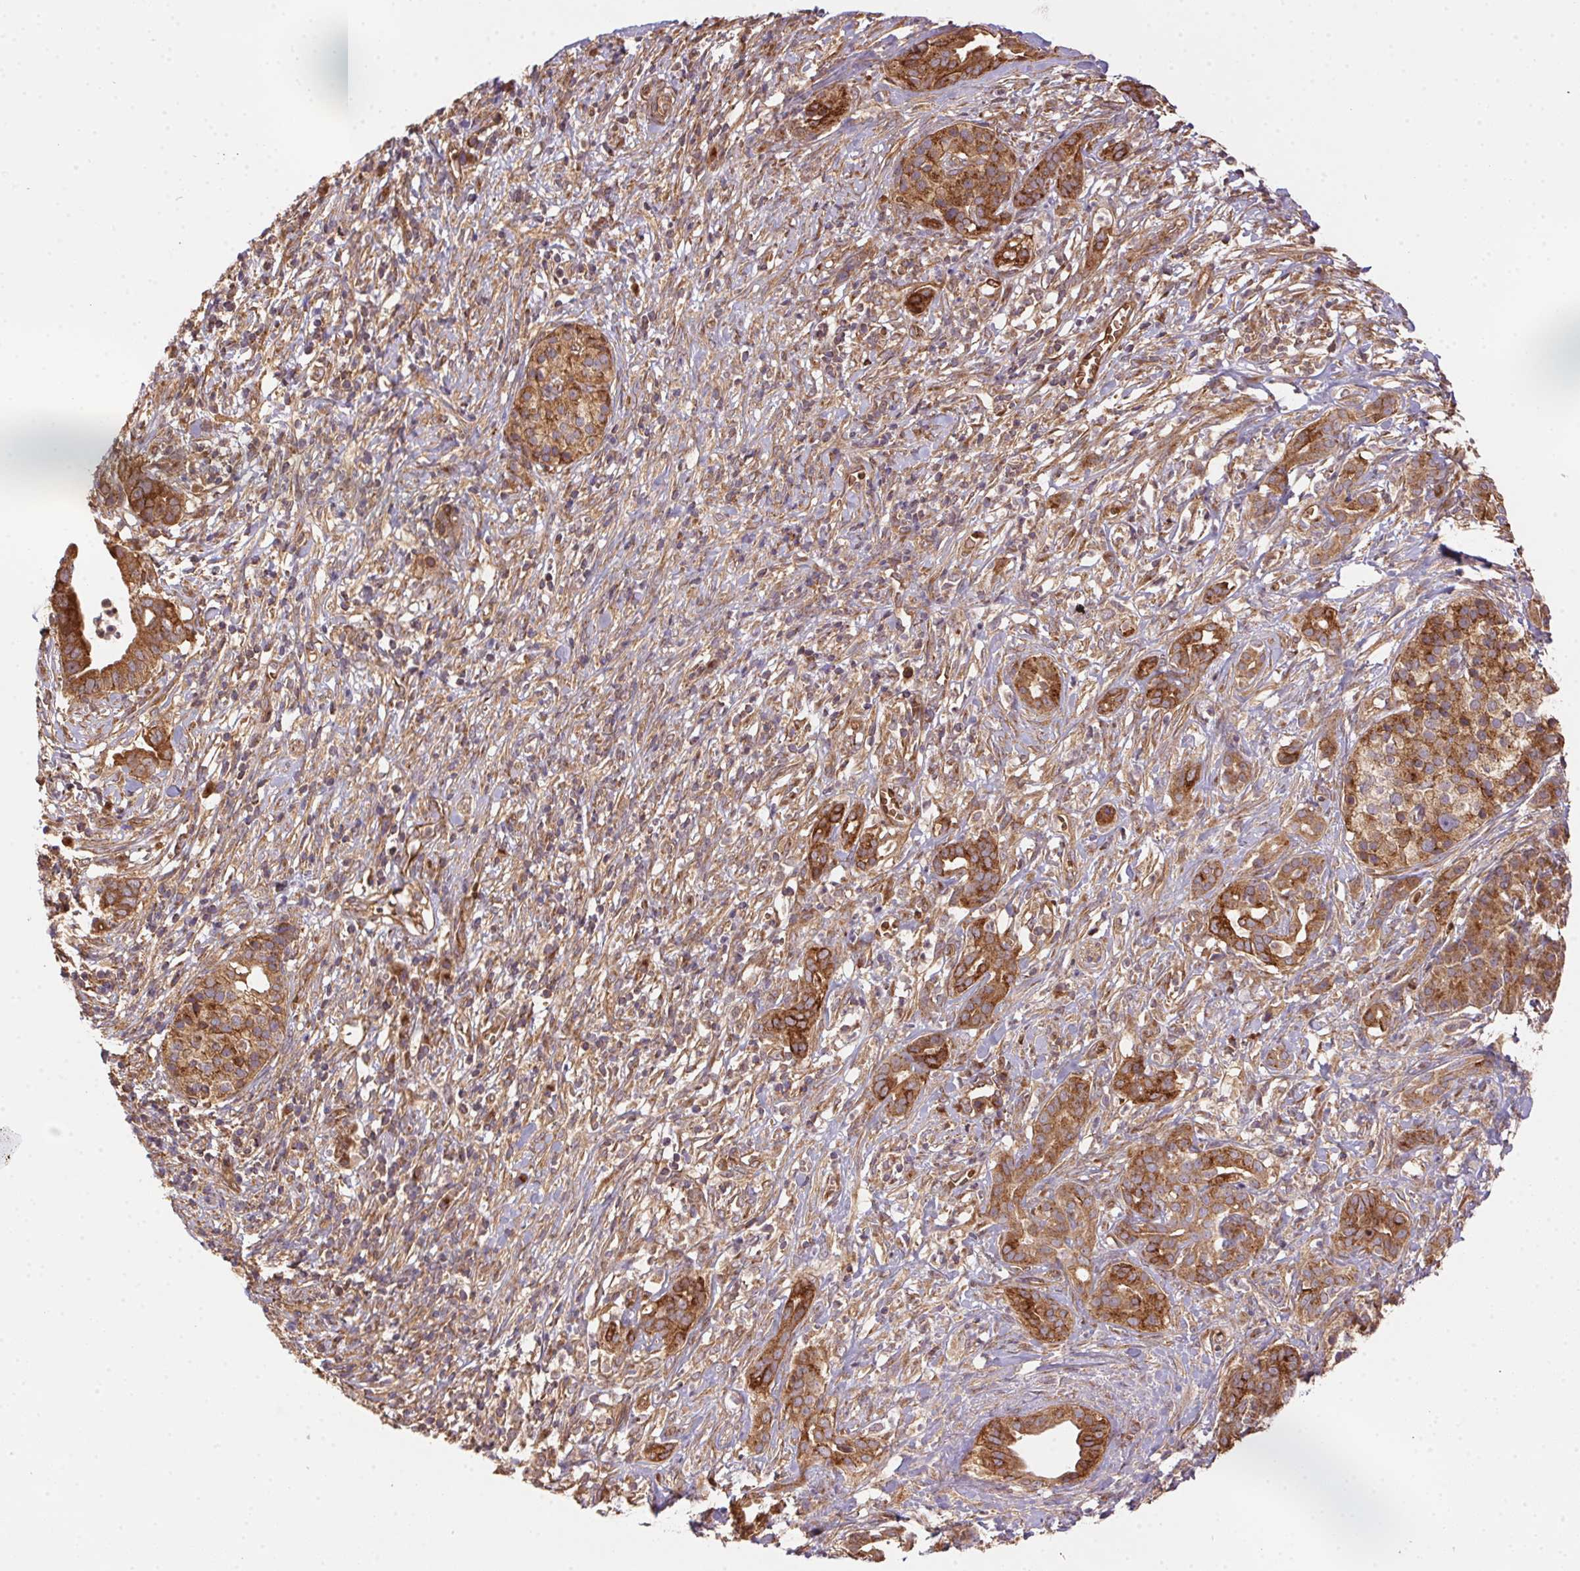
{"staining": {"intensity": "moderate", "quantity": ">75%", "location": "cytoplasmic/membranous"}, "tissue": "pancreatic cancer", "cell_type": "Tumor cells", "image_type": "cancer", "snomed": [{"axis": "morphology", "description": "Adenocarcinoma, NOS"}, {"axis": "topography", "description": "Pancreas"}], "caption": "Human pancreatic cancer (adenocarcinoma) stained with a protein marker demonstrates moderate staining in tumor cells.", "gene": "USE1", "patient": {"sex": "male", "age": 61}}